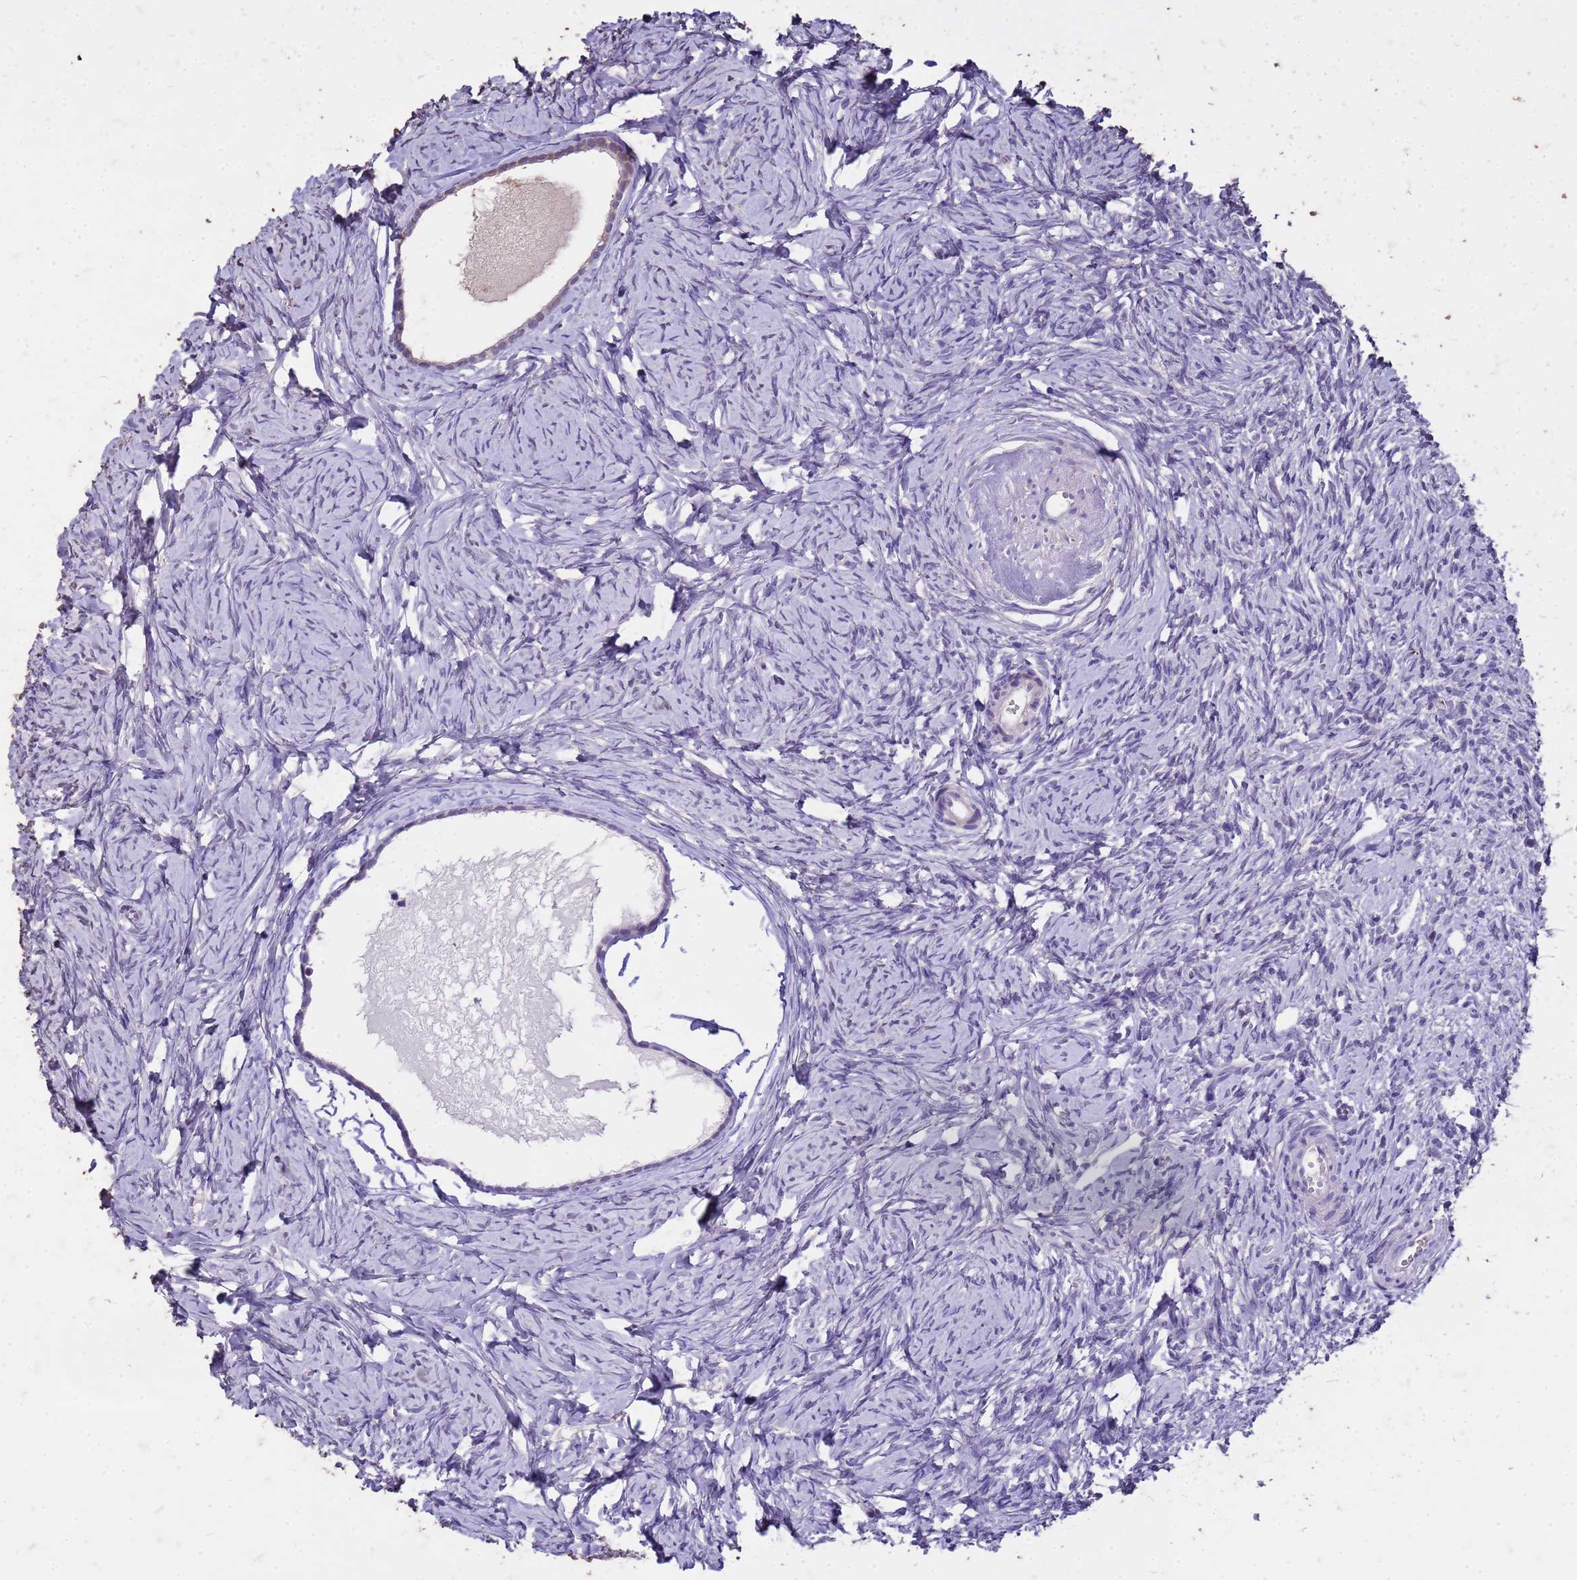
{"staining": {"intensity": "negative", "quantity": "none", "location": "none"}, "tissue": "ovary", "cell_type": "Ovarian stroma cells", "image_type": "normal", "snomed": [{"axis": "morphology", "description": "Normal tissue, NOS"}, {"axis": "topography", "description": "Ovary"}], "caption": "High magnification brightfield microscopy of normal ovary stained with DAB (brown) and counterstained with hematoxylin (blue): ovarian stroma cells show no significant staining.", "gene": "FAM184B", "patient": {"sex": "female", "age": 51}}